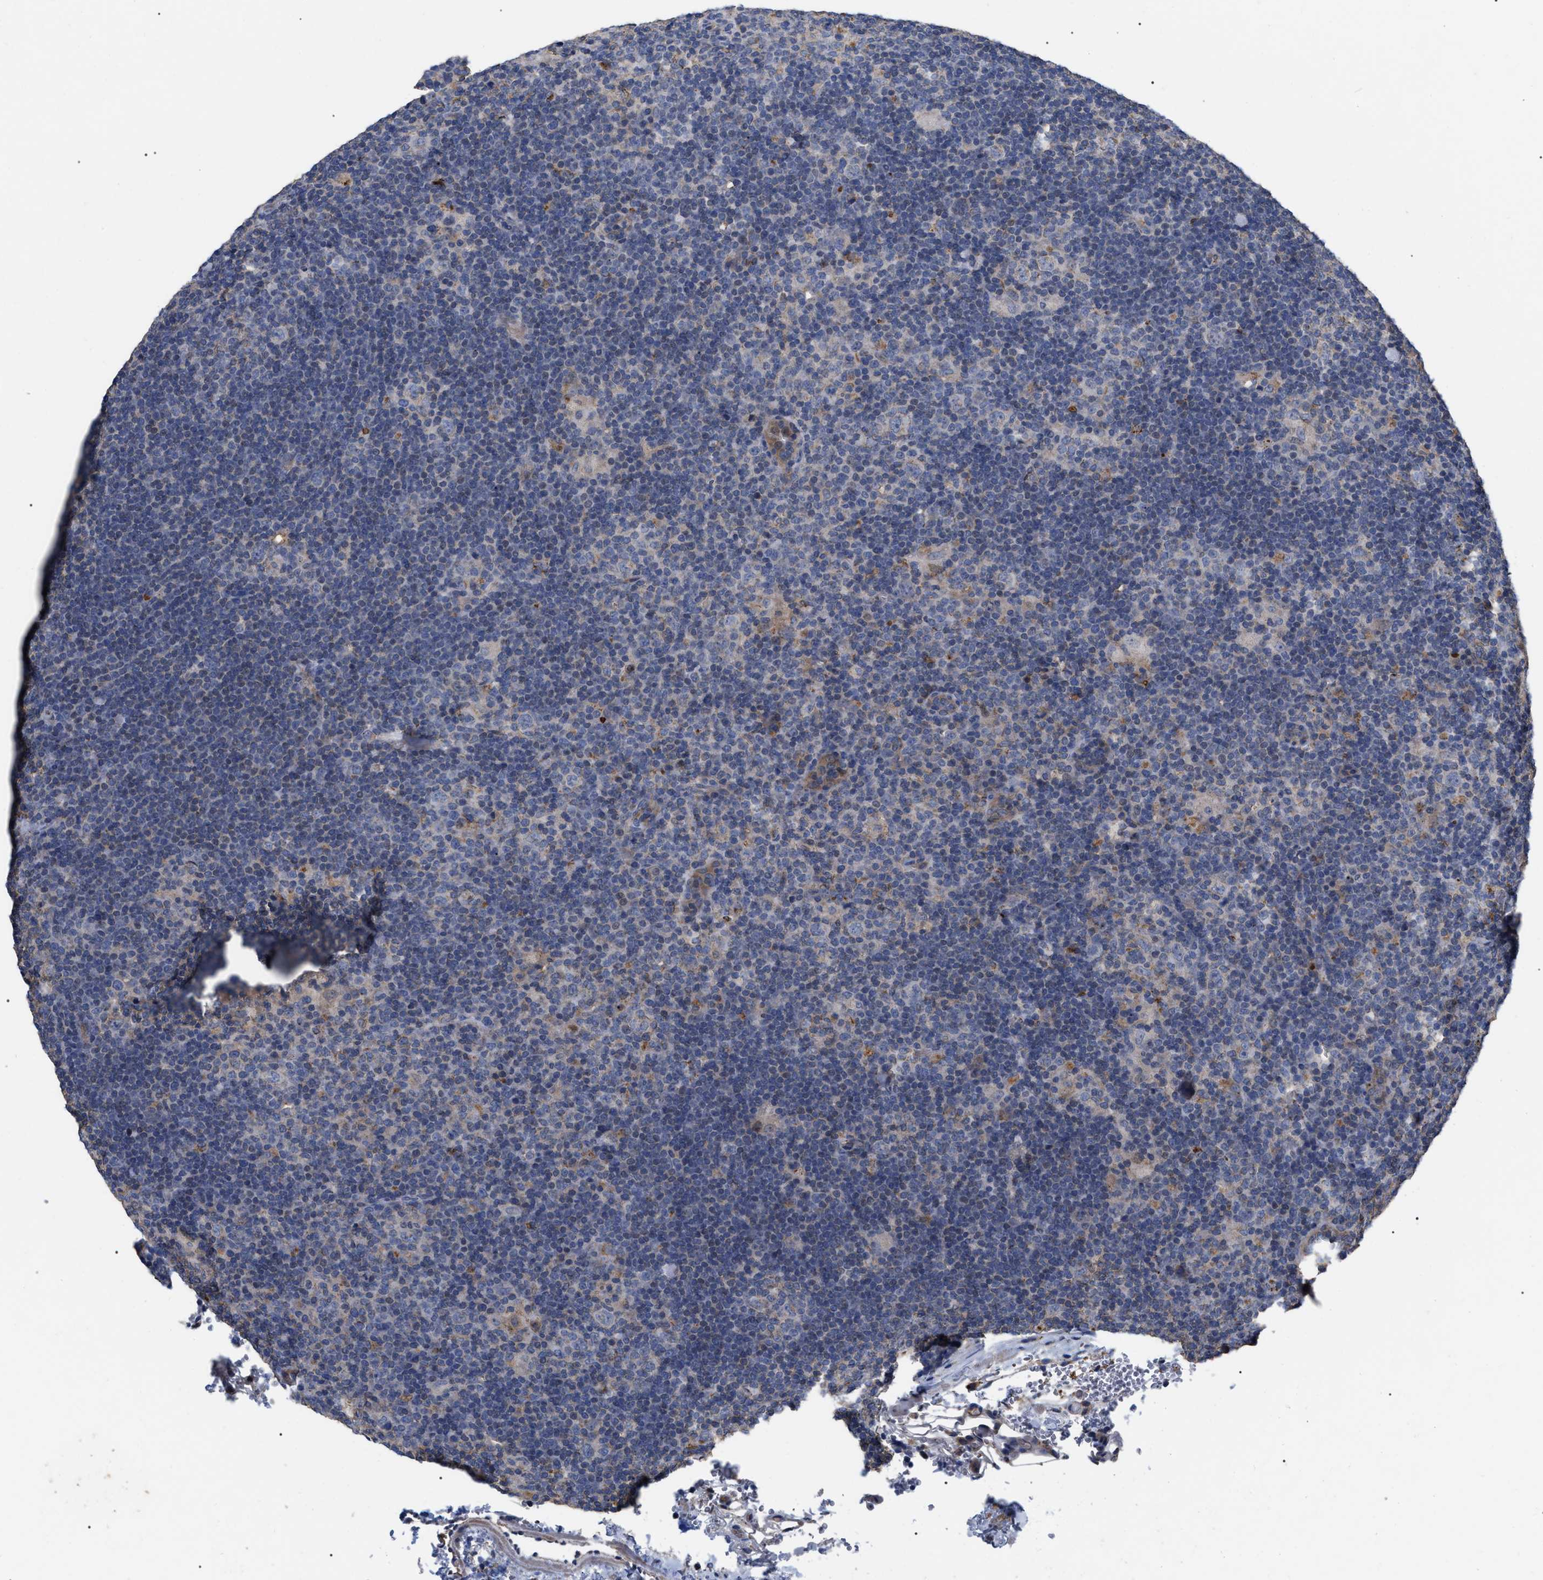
{"staining": {"intensity": "negative", "quantity": "none", "location": "none"}, "tissue": "lymphoma", "cell_type": "Tumor cells", "image_type": "cancer", "snomed": [{"axis": "morphology", "description": "Hodgkin's disease, NOS"}, {"axis": "topography", "description": "Lymph node"}], "caption": "Tumor cells are negative for brown protein staining in Hodgkin's disease. Nuclei are stained in blue.", "gene": "FAM171A2", "patient": {"sex": "female", "age": 57}}